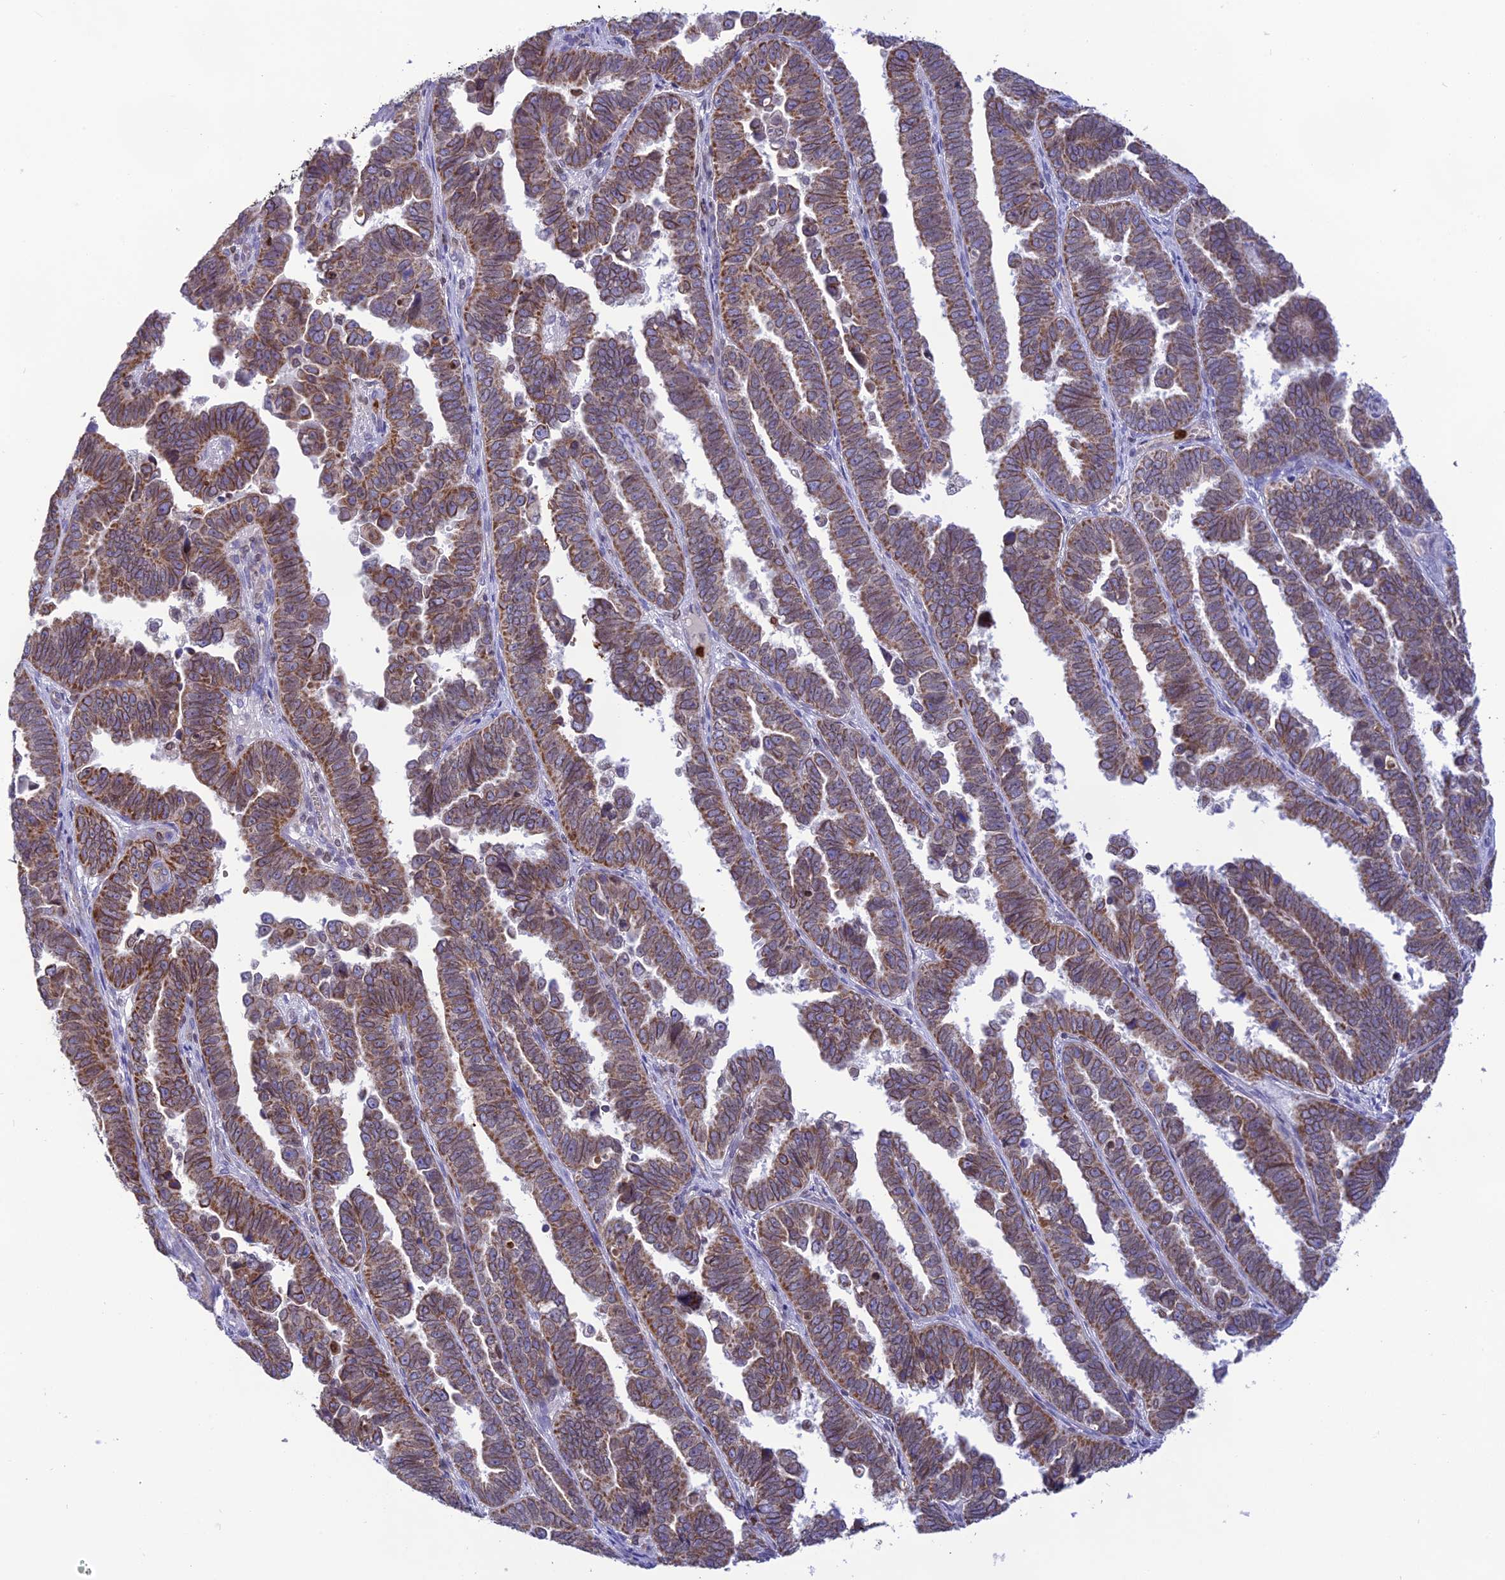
{"staining": {"intensity": "moderate", "quantity": ">75%", "location": "cytoplasmic/membranous"}, "tissue": "endometrial cancer", "cell_type": "Tumor cells", "image_type": "cancer", "snomed": [{"axis": "morphology", "description": "Adenocarcinoma, NOS"}, {"axis": "topography", "description": "Endometrium"}], "caption": "This micrograph shows endometrial adenocarcinoma stained with IHC to label a protein in brown. The cytoplasmic/membranous of tumor cells show moderate positivity for the protein. Nuclei are counter-stained blue.", "gene": "PKHD1L1", "patient": {"sex": "female", "age": 75}}